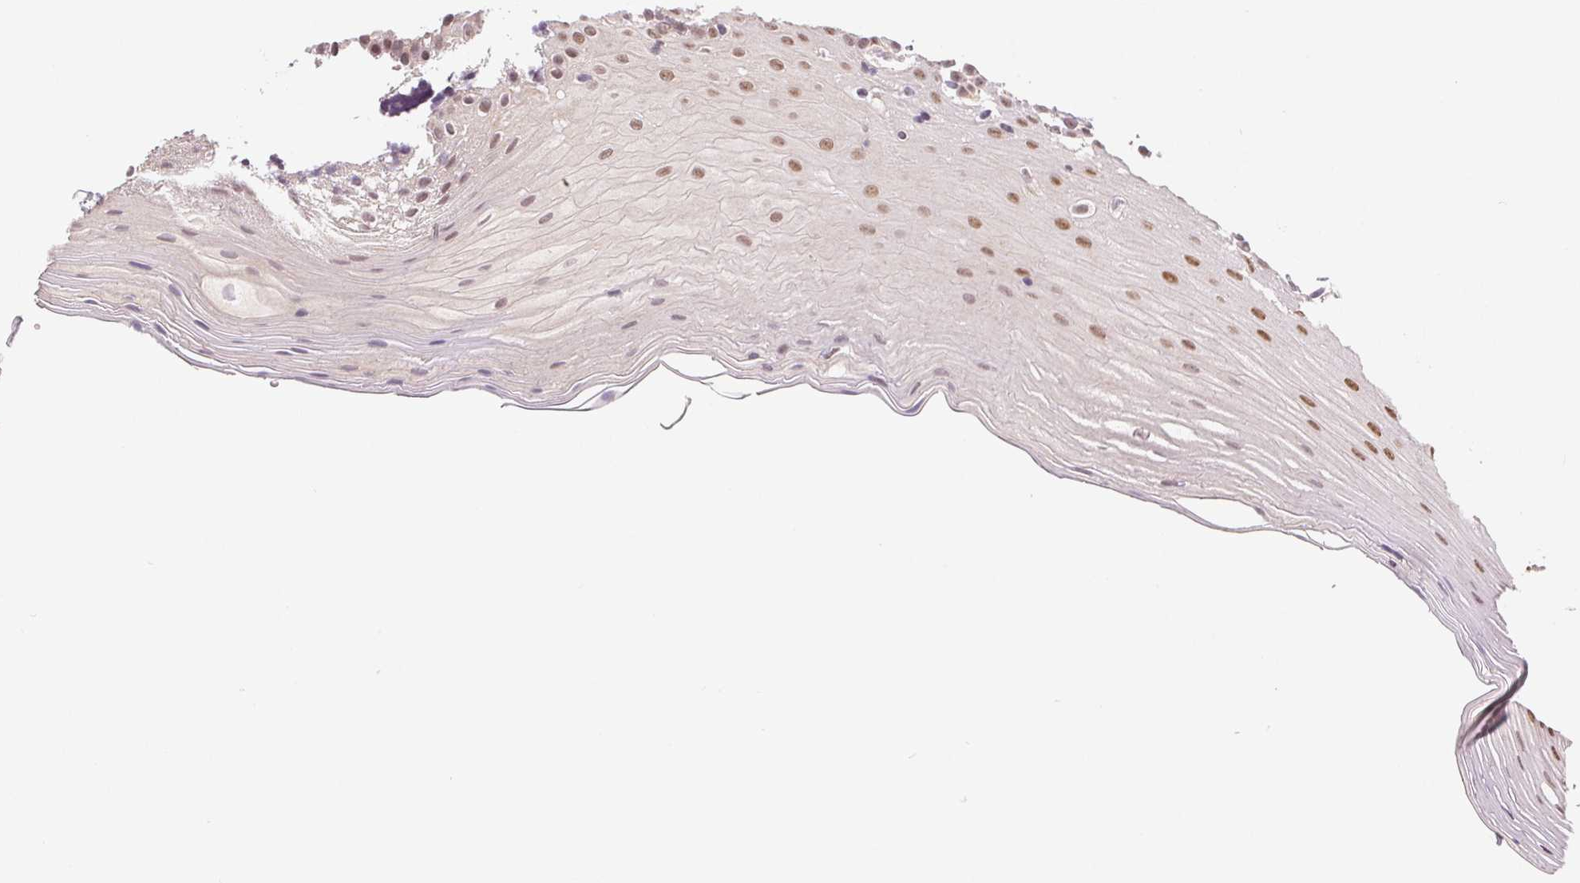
{"staining": {"intensity": "moderate", "quantity": ">75%", "location": "nuclear"}, "tissue": "oral mucosa", "cell_type": "Squamous epithelial cells", "image_type": "normal", "snomed": [{"axis": "morphology", "description": "Normal tissue, NOS"}, {"axis": "morphology", "description": "Squamous cell carcinoma, NOS"}, {"axis": "topography", "description": "Oral tissue"}, {"axis": "topography", "description": "Tounge, NOS"}, {"axis": "topography", "description": "Head-Neck"}], "caption": "Immunohistochemistry (IHC) of normal oral mucosa displays medium levels of moderate nuclear positivity in about >75% of squamous epithelial cells. The staining was performed using DAB to visualize the protein expression in brown, while the nuclei were stained in blue with hematoxylin (Magnification: 20x).", "gene": "GRHL3", "patient": {"sex": "male", "age": 62}}